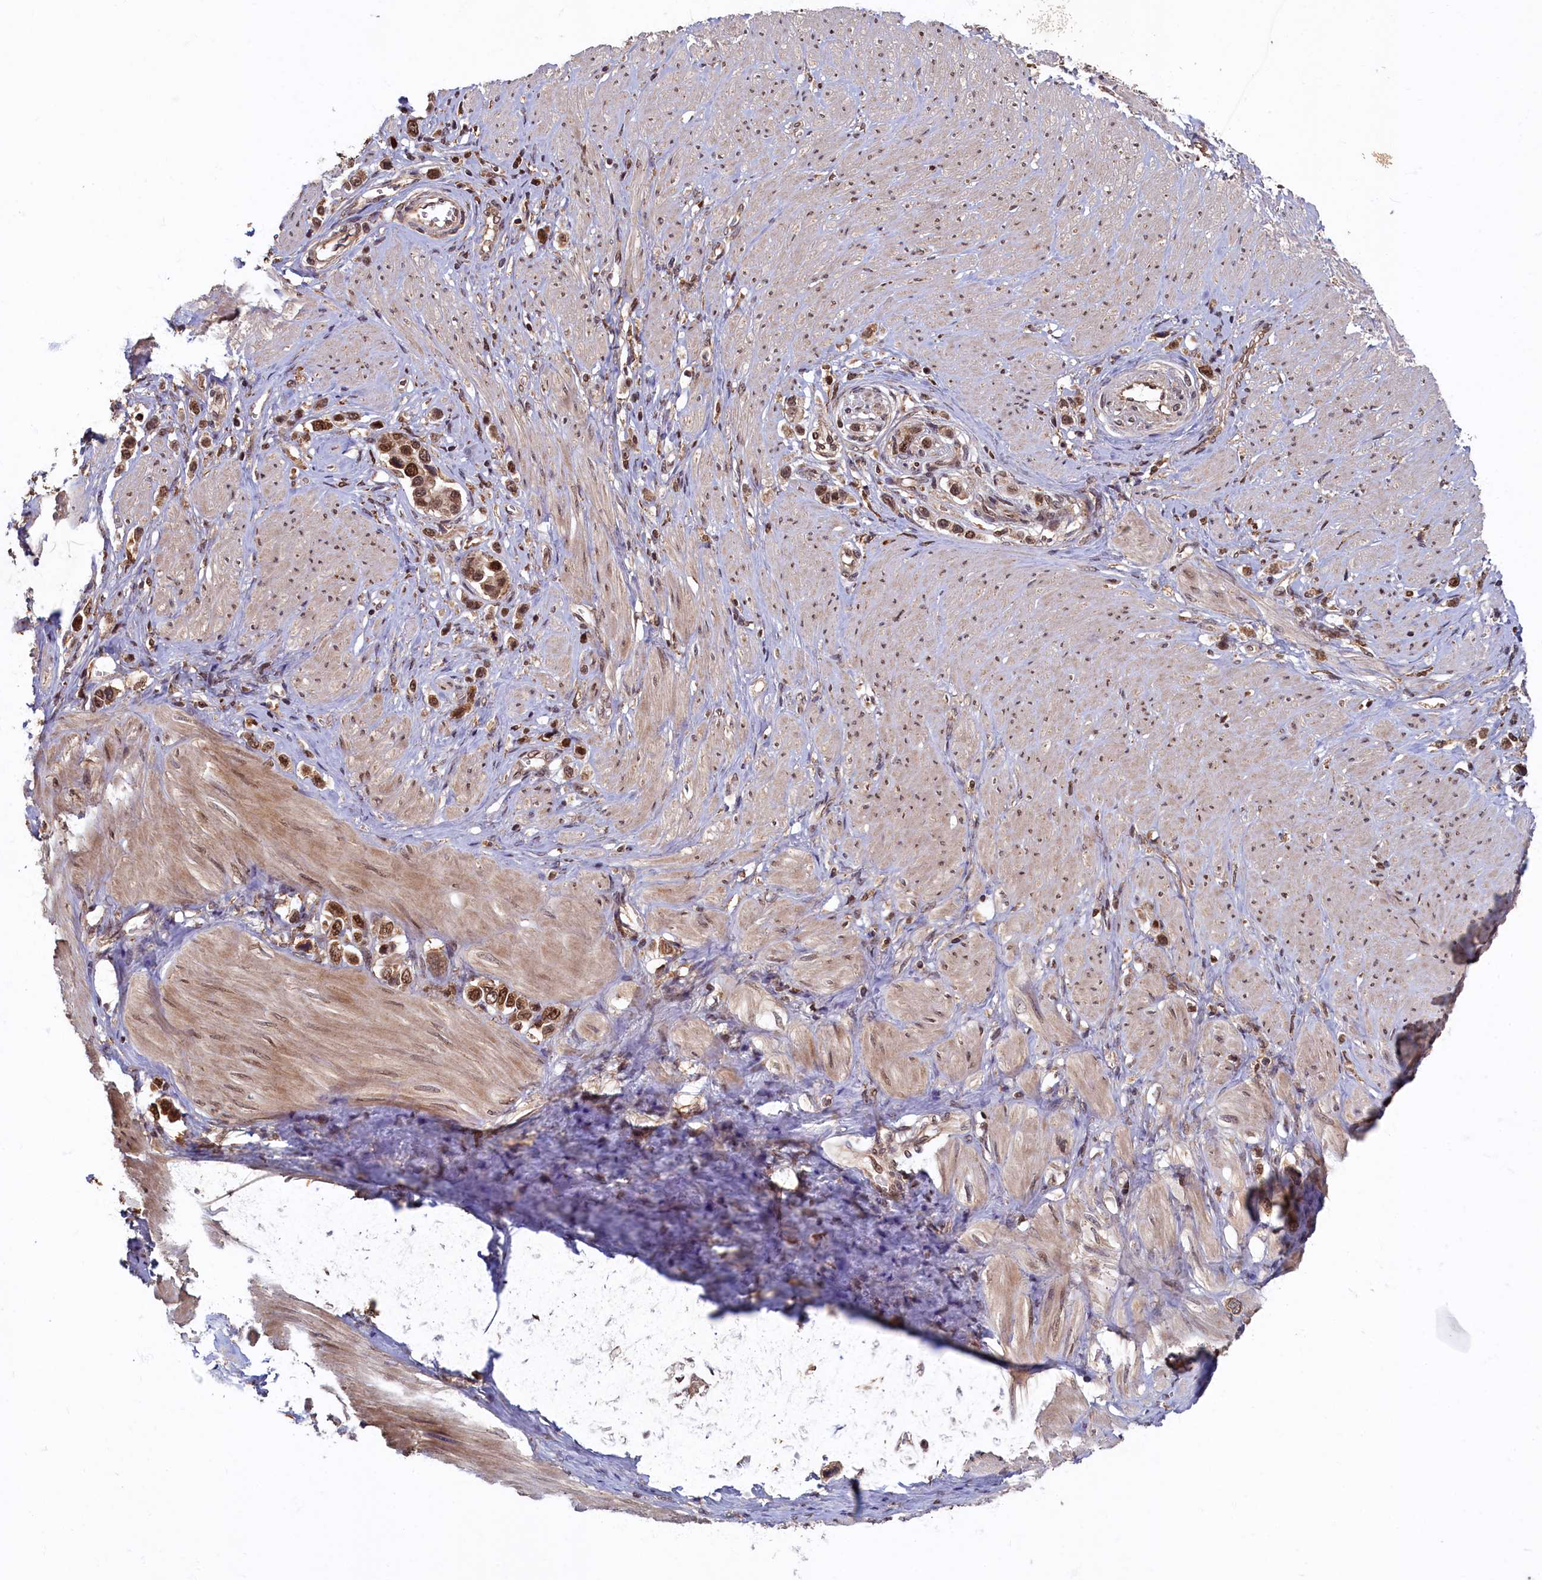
{"staining": {"intensity": "moderate", "quantity": ">75%", "location": "cytoplasmic/membranous,nuclear"}, "tissue": "stomach cancer", "cell_type": "Tumor cells", "image_type": "cancer", "snomed": [{"axis": "morphology", "description": "Adenocarcinoma, NOS"}, {"axis": "topography", "description": "Stomach"}], "caption": "Stomach cancer (adenocarcinoma) stained with a brown dye exhibits moderate cytoplasmic/membranous and nuclear positive expression in about >75% of tumor cells.", "gene": "BRCA1", "patient": {"sex": "female", "age": 65}}